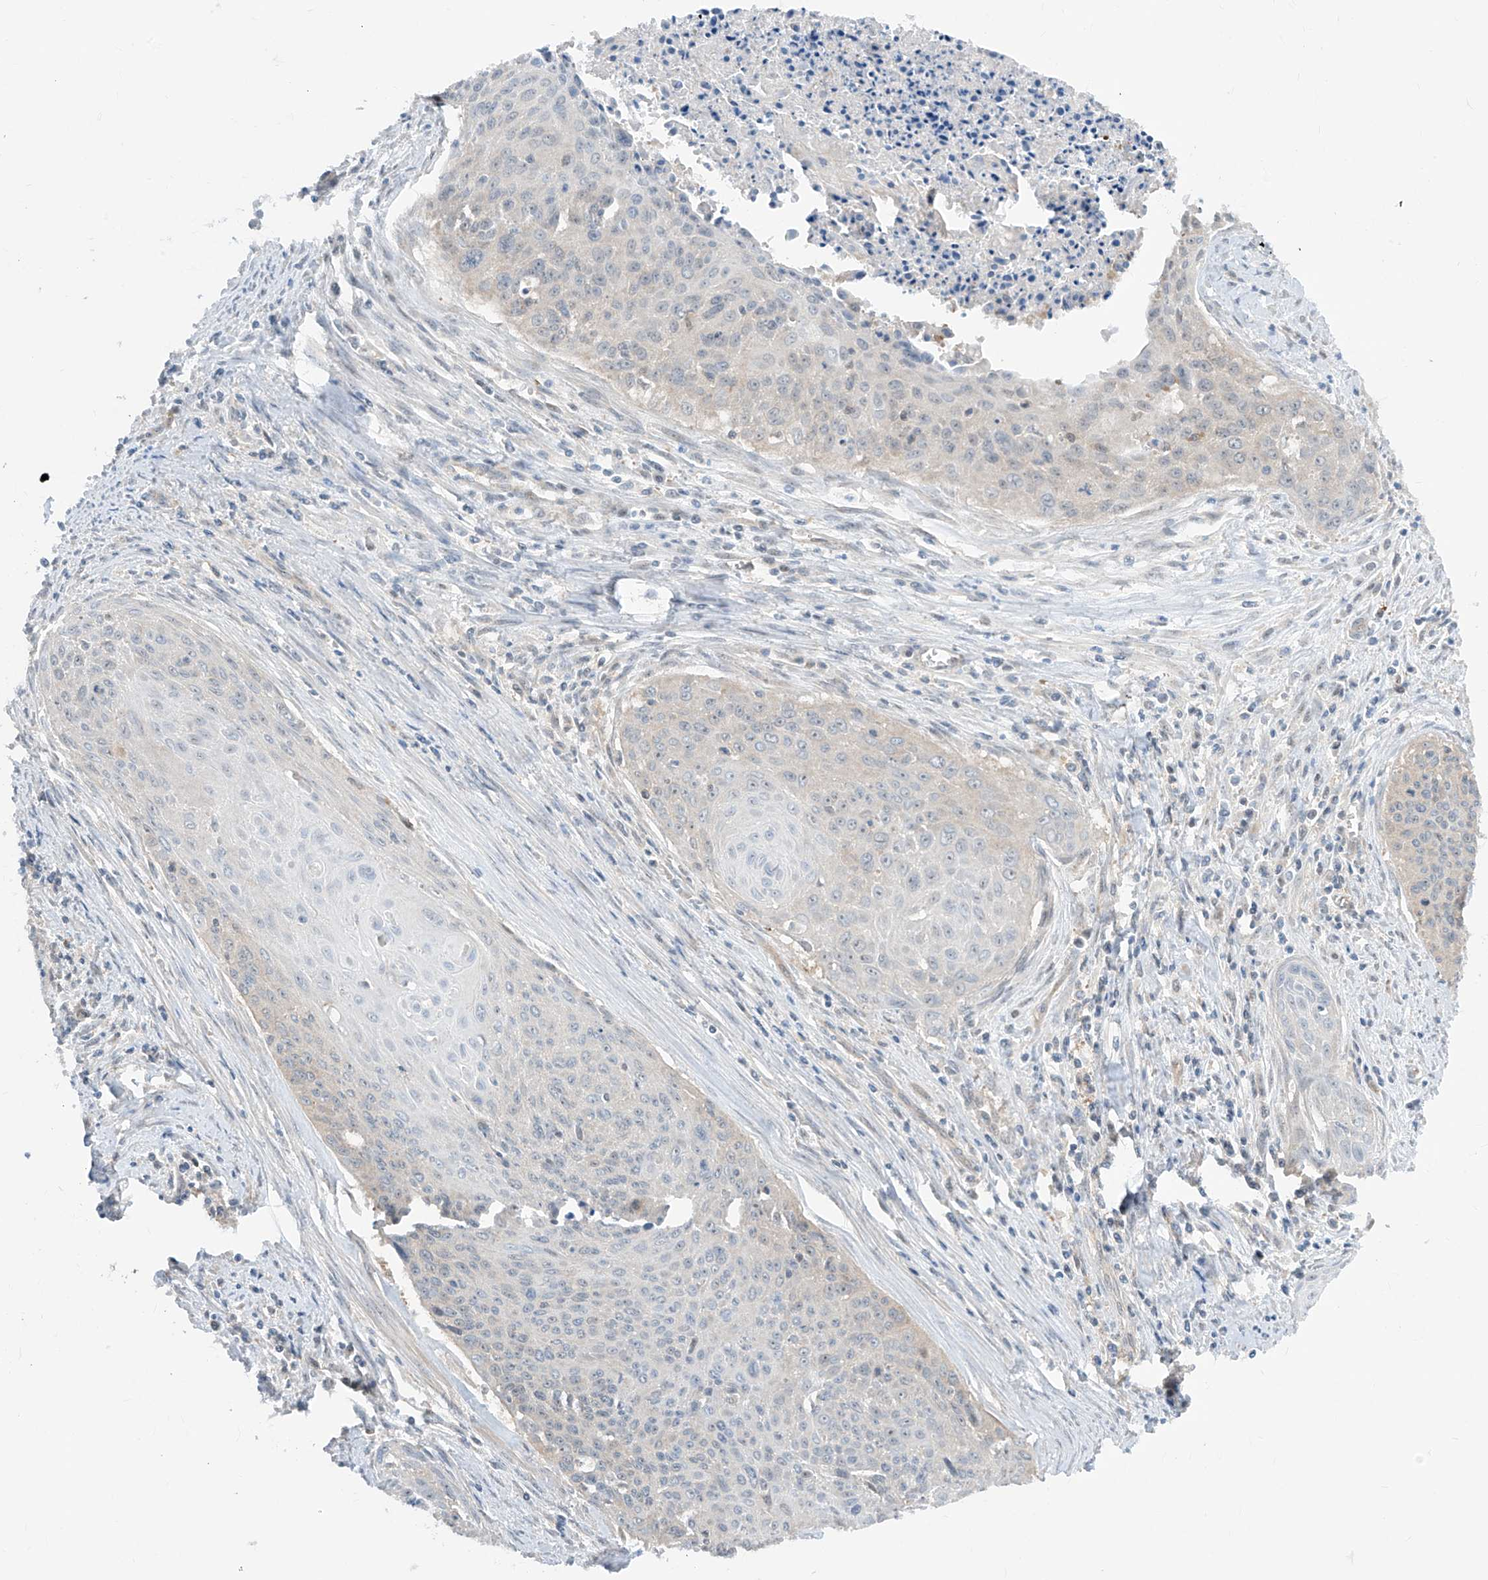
{"staining": {"intensity": "negative", "quantity": "none", "location": "none"}, "tissue": "cervical cancer", "cell_type": "Tumor cells", "image_type": "cancer", "snomed": [{"axis": "morphology", "description": "Squamous cell carcinoma, NOS"}, {"axis": "topography", "description": "Cervix"}], "caption": "Immunohistochemical staining of cervical cancer displays no significant expression in tumor cells.", "gene": "TTC38", "patient": {"sex": "female", "age": 55}}